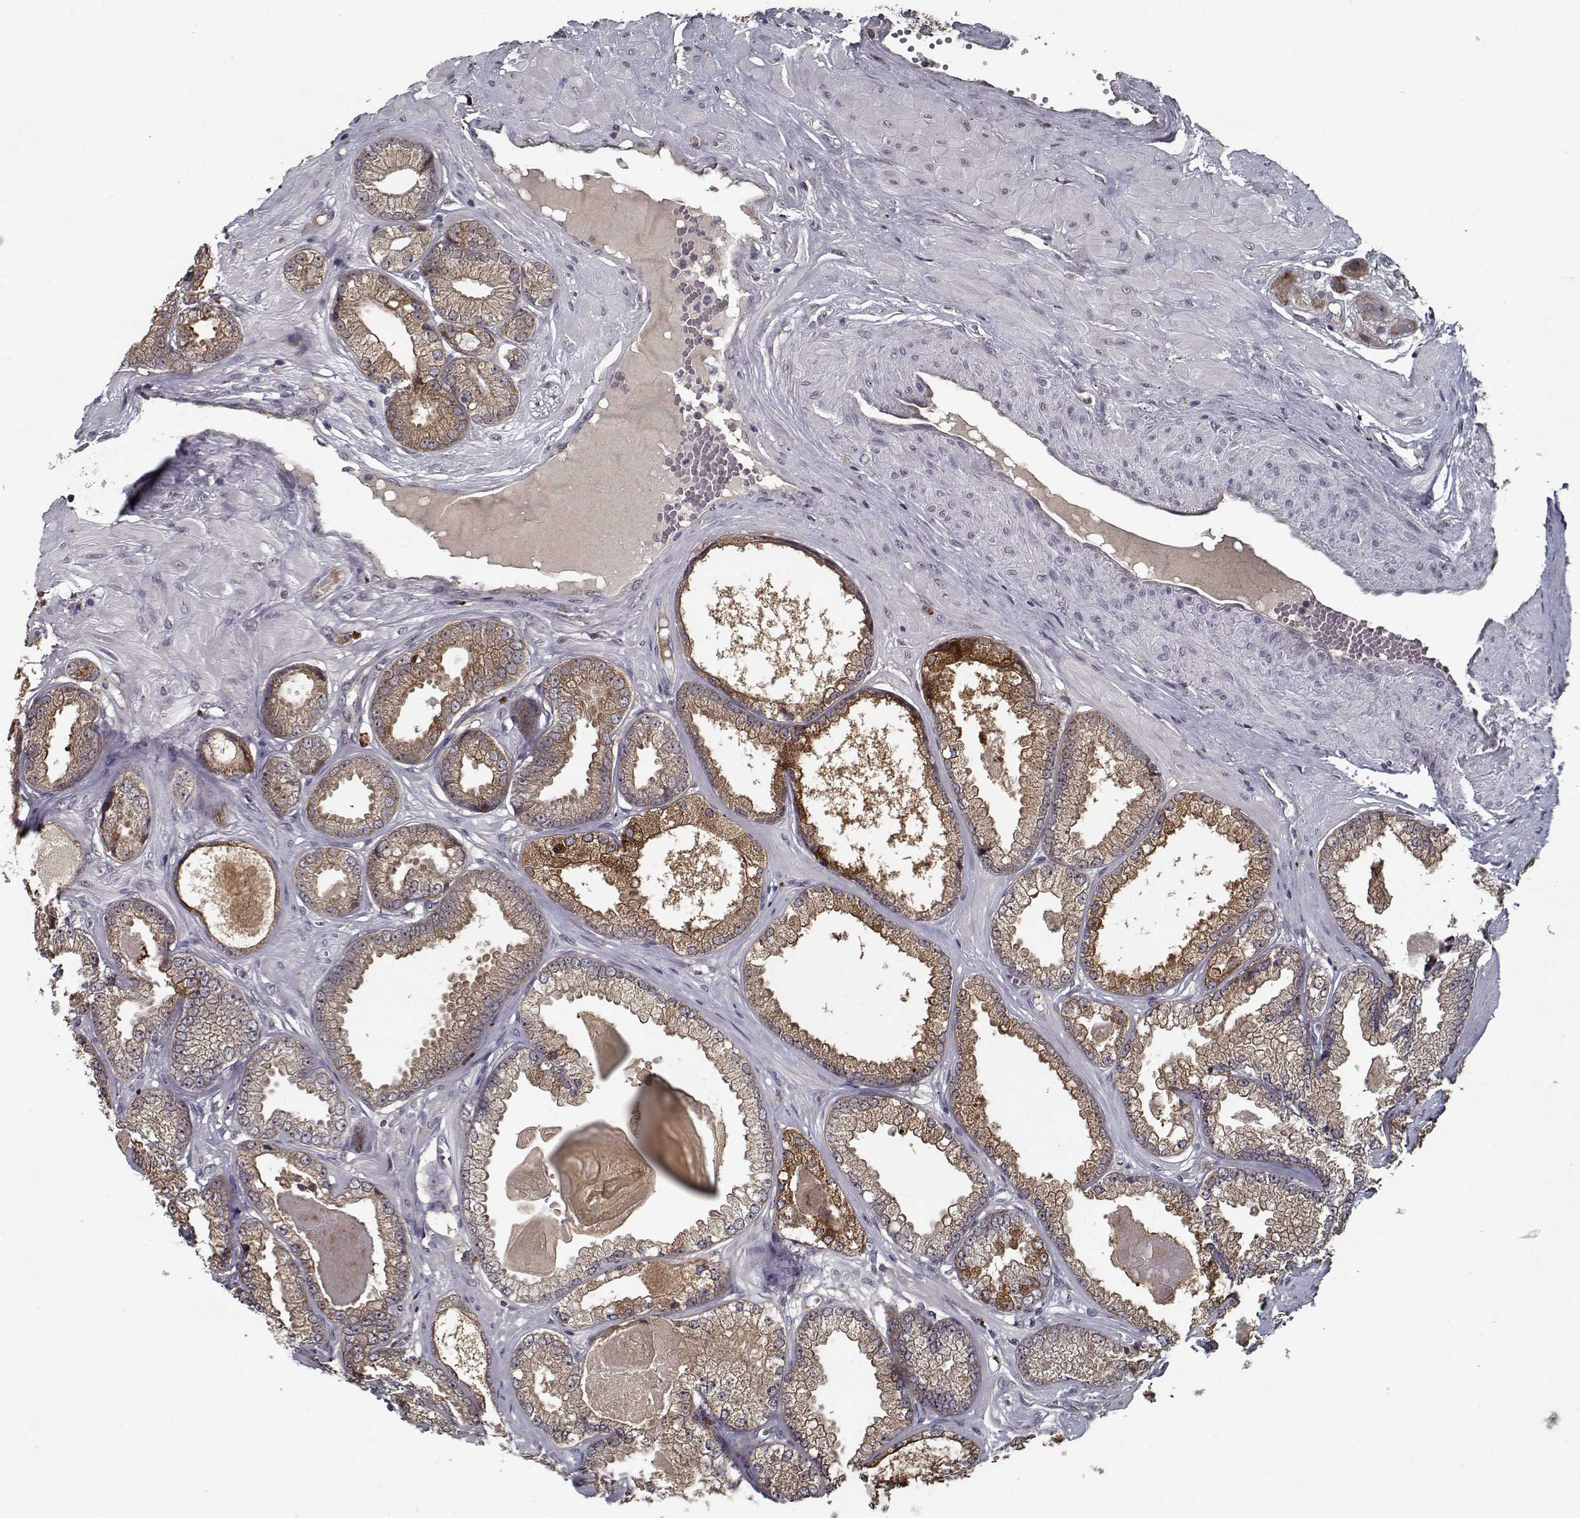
{"staining": {"intensity": "moderate", "quantity": ">75%", "location": "cytoplasmic/membranous"}, "tissue": "prostate cancer", "cell_type": "Tumor cells", "image_type": "cancer", "snomed": [{"axis": "morphology", "description": "Adenocarcinoma, Low grade"}, {"axis": "topography", "description": "Prostate"}], "caption": "There is medium levels of moderate cytoplasmic/membranous positivity in tumor cells of prostate cancer, as demonstrated by immunohistochemical staining (brown color).", "gene": "NLK", "patient": {"sex": "male", "age": 64}}